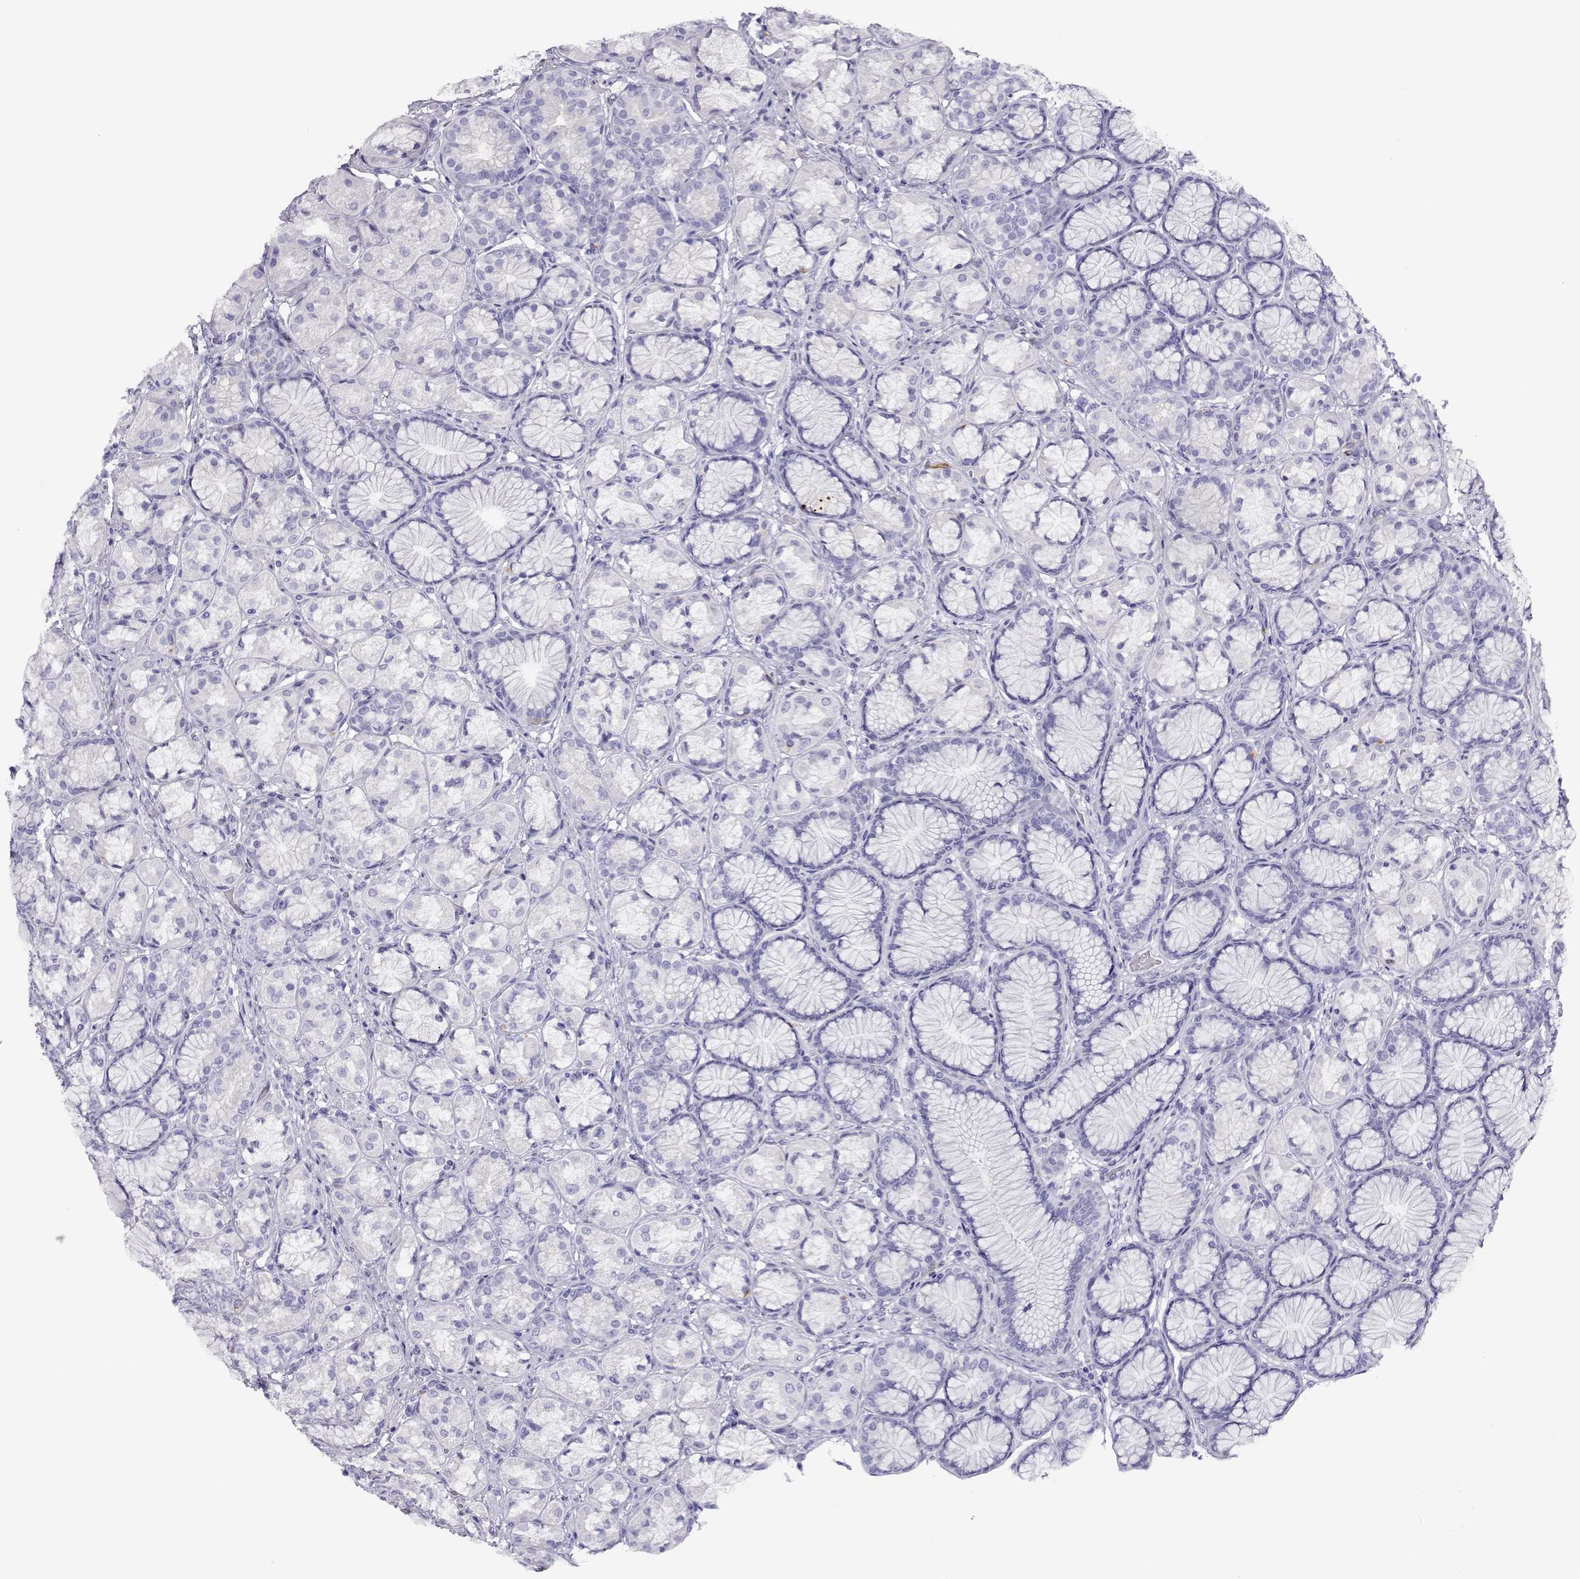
{"staining": {"intensity": "negative", "quantity": "none", "location": "none"}, "tissue": "stomach", "cell_type": "Glandular cells", "image_type": "normal", "snomed": [{"axis": "morphology", "description": "Normal tissue, NOS"}, {"axis": "morphology", "description": "Adenocarcinoma, NOS"}, {"axis": "morphology", "description": "Adenocarcinoma, High grade"}, {"axis": "topography", "description": "Stomach, upper"}, {"axis": "topography", "description": "Stomach"}], "caption": "DAB (3,3'-diaminobenzidine) immunohistochemical staining of benign stomach shows no significant positivity in glandular cells.", "gene": "RHOXF2B", "patient": {"sex": "female", "age": 65}}